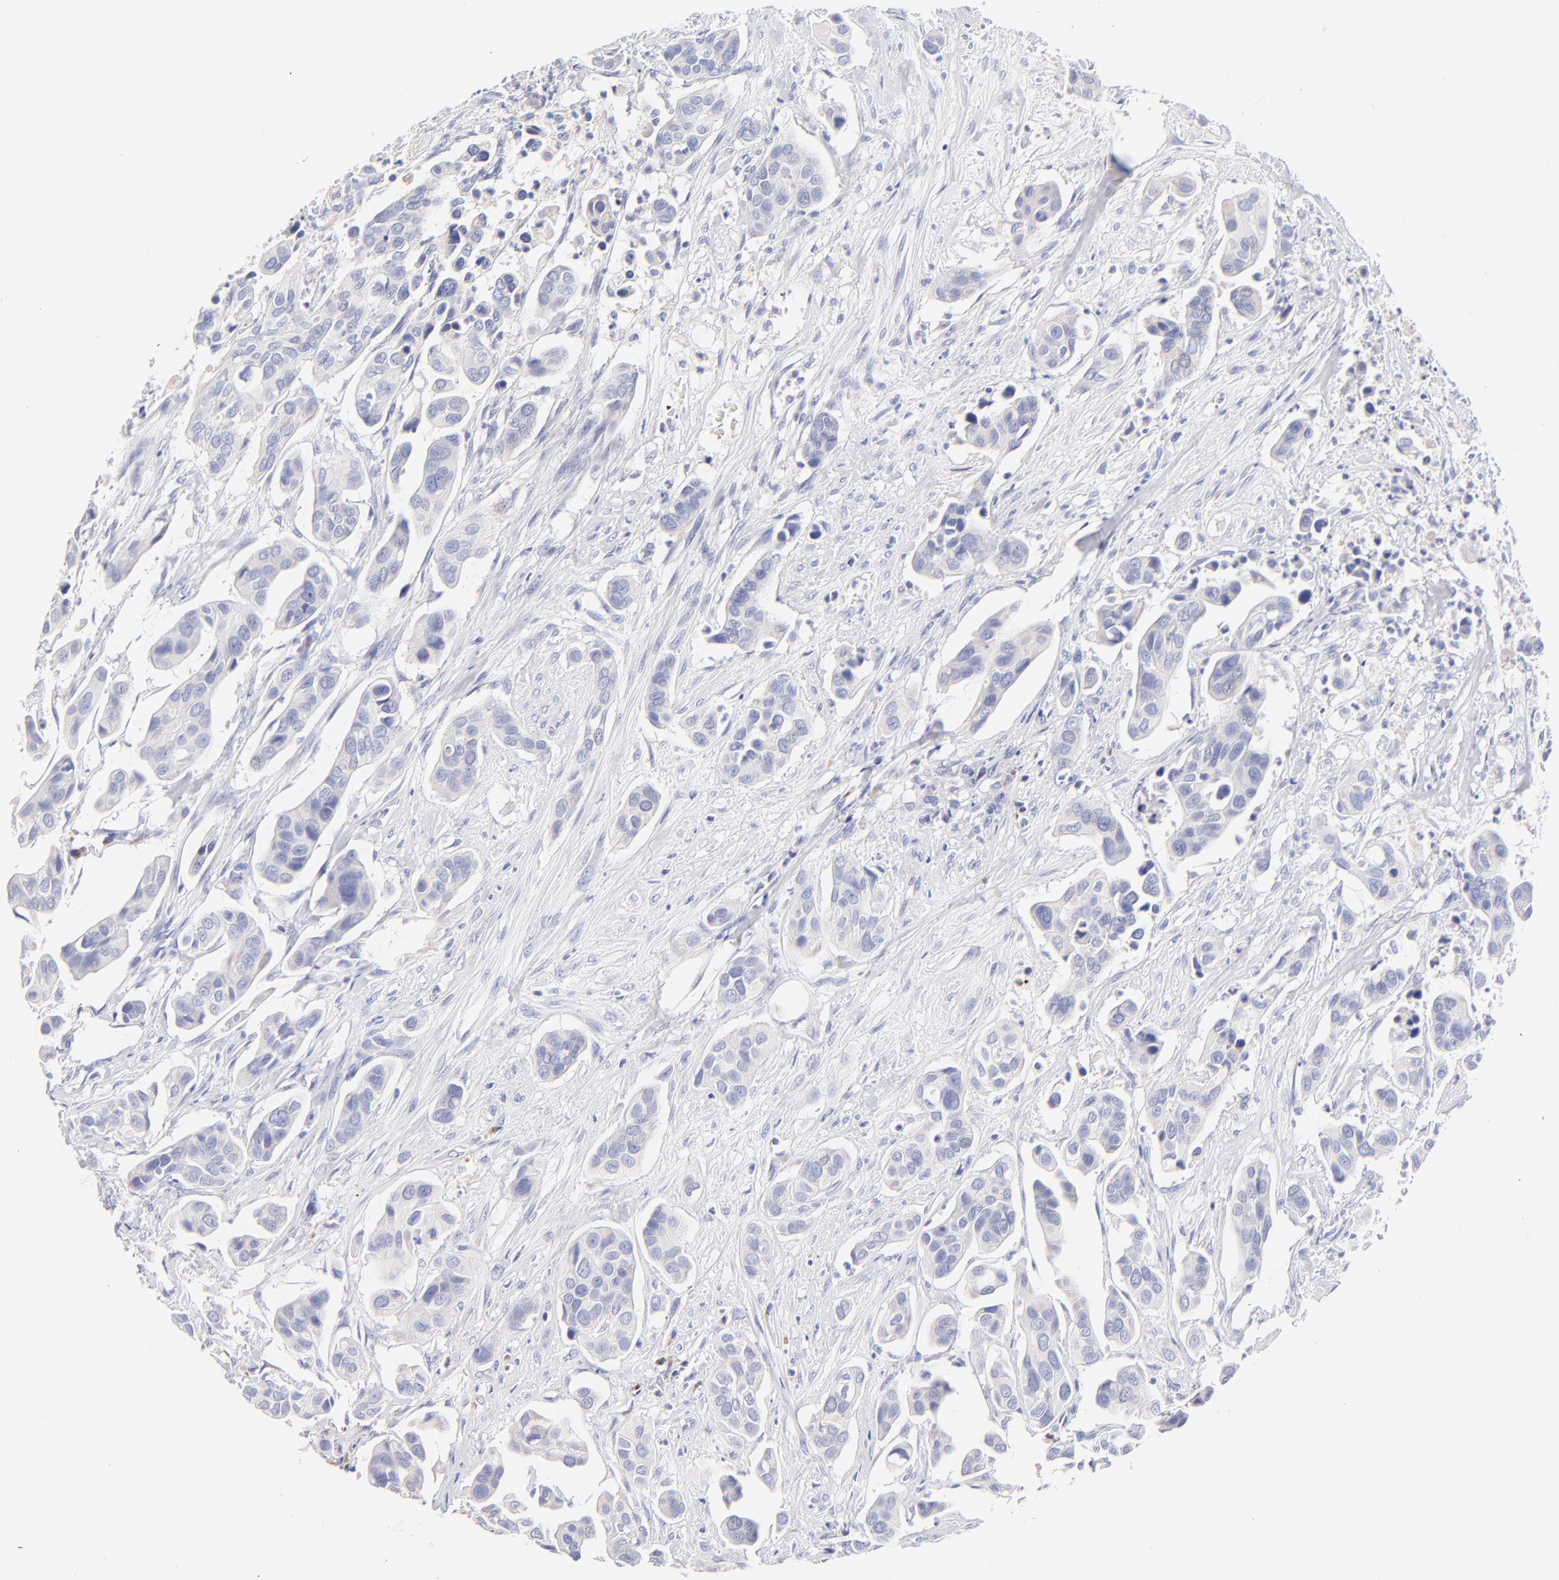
{"staining": {"intensity": "negative", "quantity": "none", "location": "none"}, "tissue": "urothelial cancer", "cell_type": "Tumor cells", "image_type": "cancer", "snomed": [{"axis": "morphology", "description": "Adenocarcinoma, NOS"}, {"axis": "topography", "description": "Urinary bladder"}], "caption": "Immunohistochemistry photomicrograph of neoplastic tissue: human adenocarcinoma stained with DAB (3,3'-diaminobenzidine) displays no significant protein expression in tumor cells. (DAB IHC, high magnification).", "gene": "ASB9", "patient": {"sex": "male", "age": 61}}